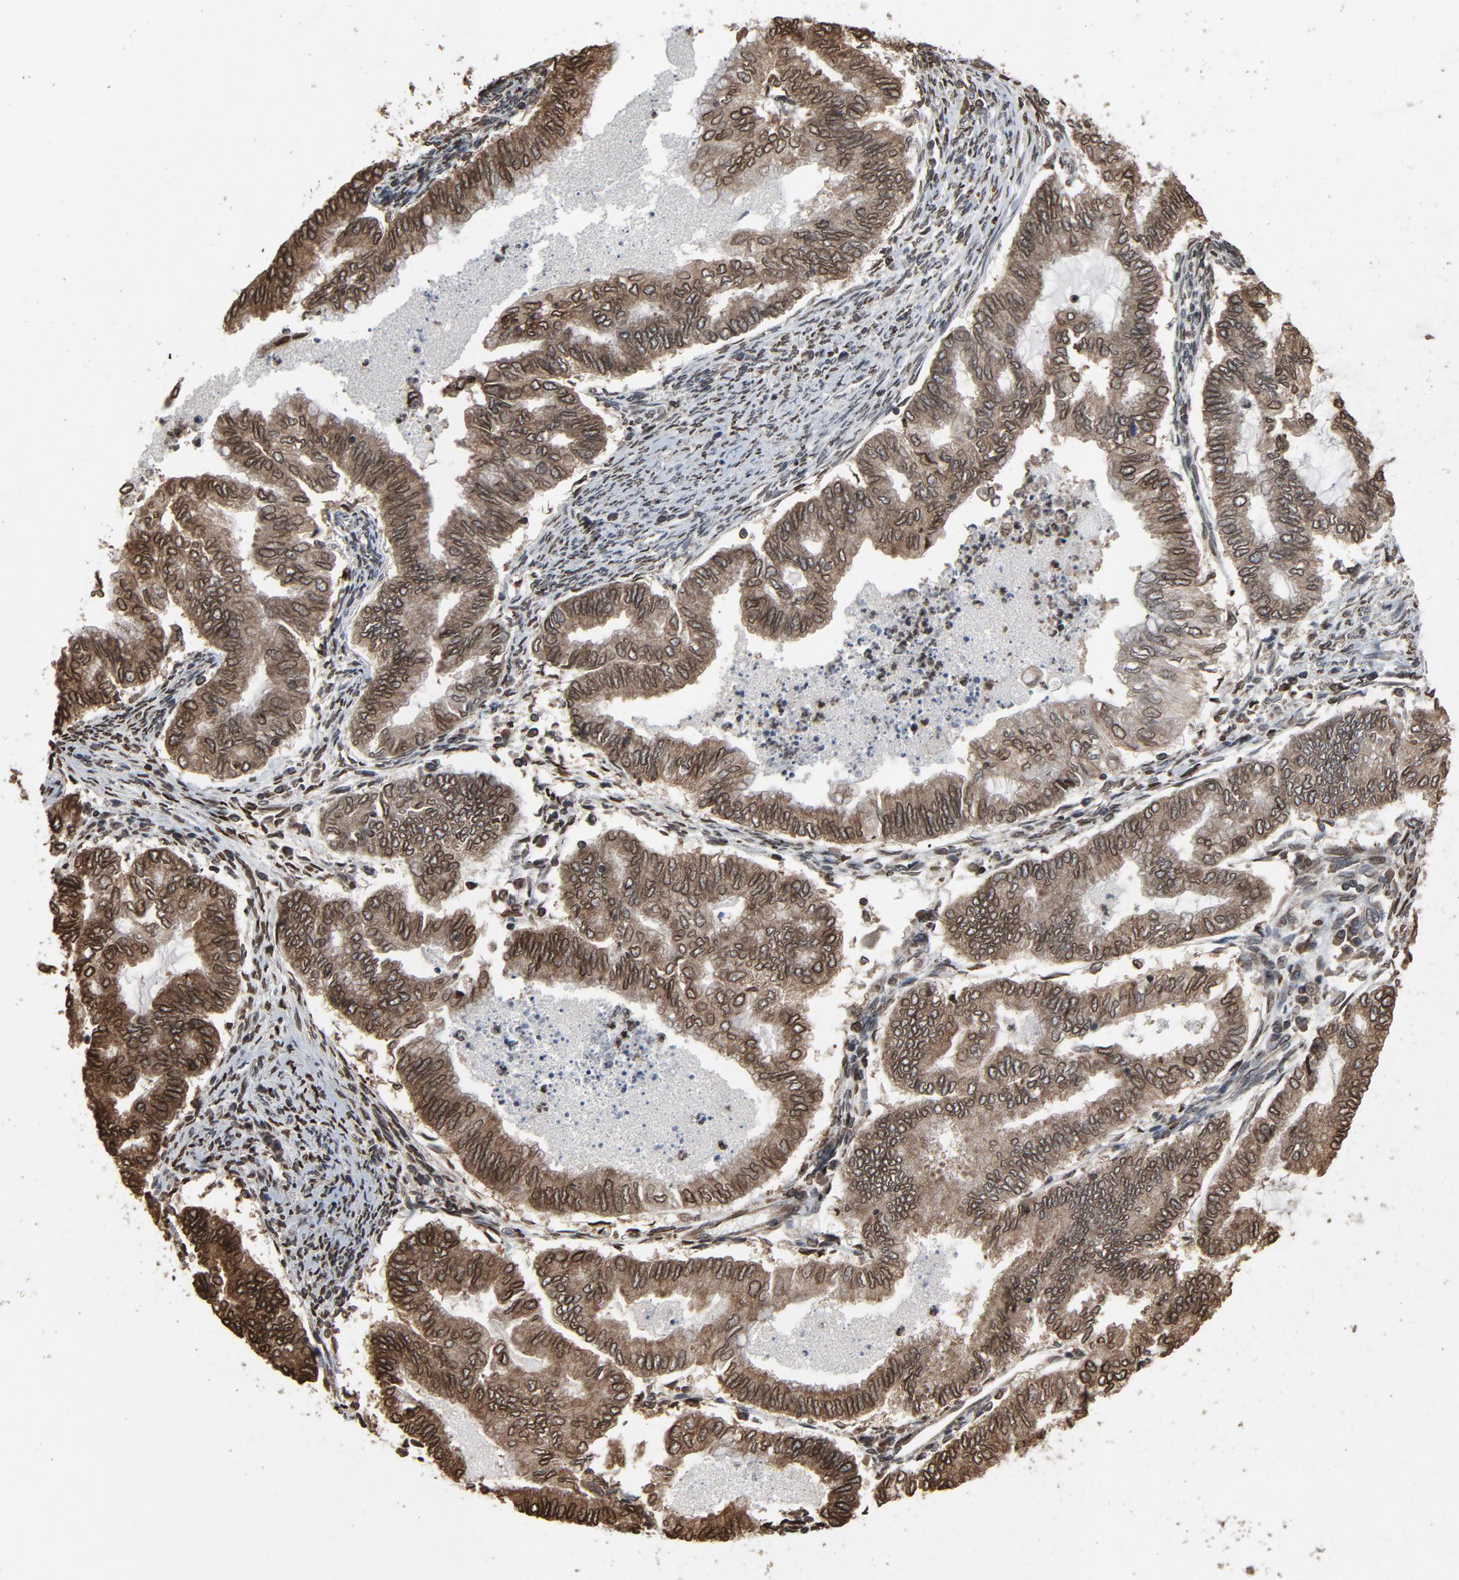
{"staining": {"intensity": "moderate", "quantity": ">75%", "location": "cytoplasmic/membranous,nuclear"}, "tissue": "endometrial cancer", "cell_type": "Tumor cells", "image_type": "cancer", "snomed": [{"axis": "morphology", "description": "Adenocarcinoma, NOS"}, {"axis": "topography", "description": "Endometrium"}], "caption": "About >75% of tumor cells in human endometrial cancer (adenocarcinoma) exhibit moderate cytoplasmic/membranous and nuclear protein staining as visualized by brown immunohistochemical staining.", "gene": "UBE2D1", "patient": {"sex": "female", "age": 79}}